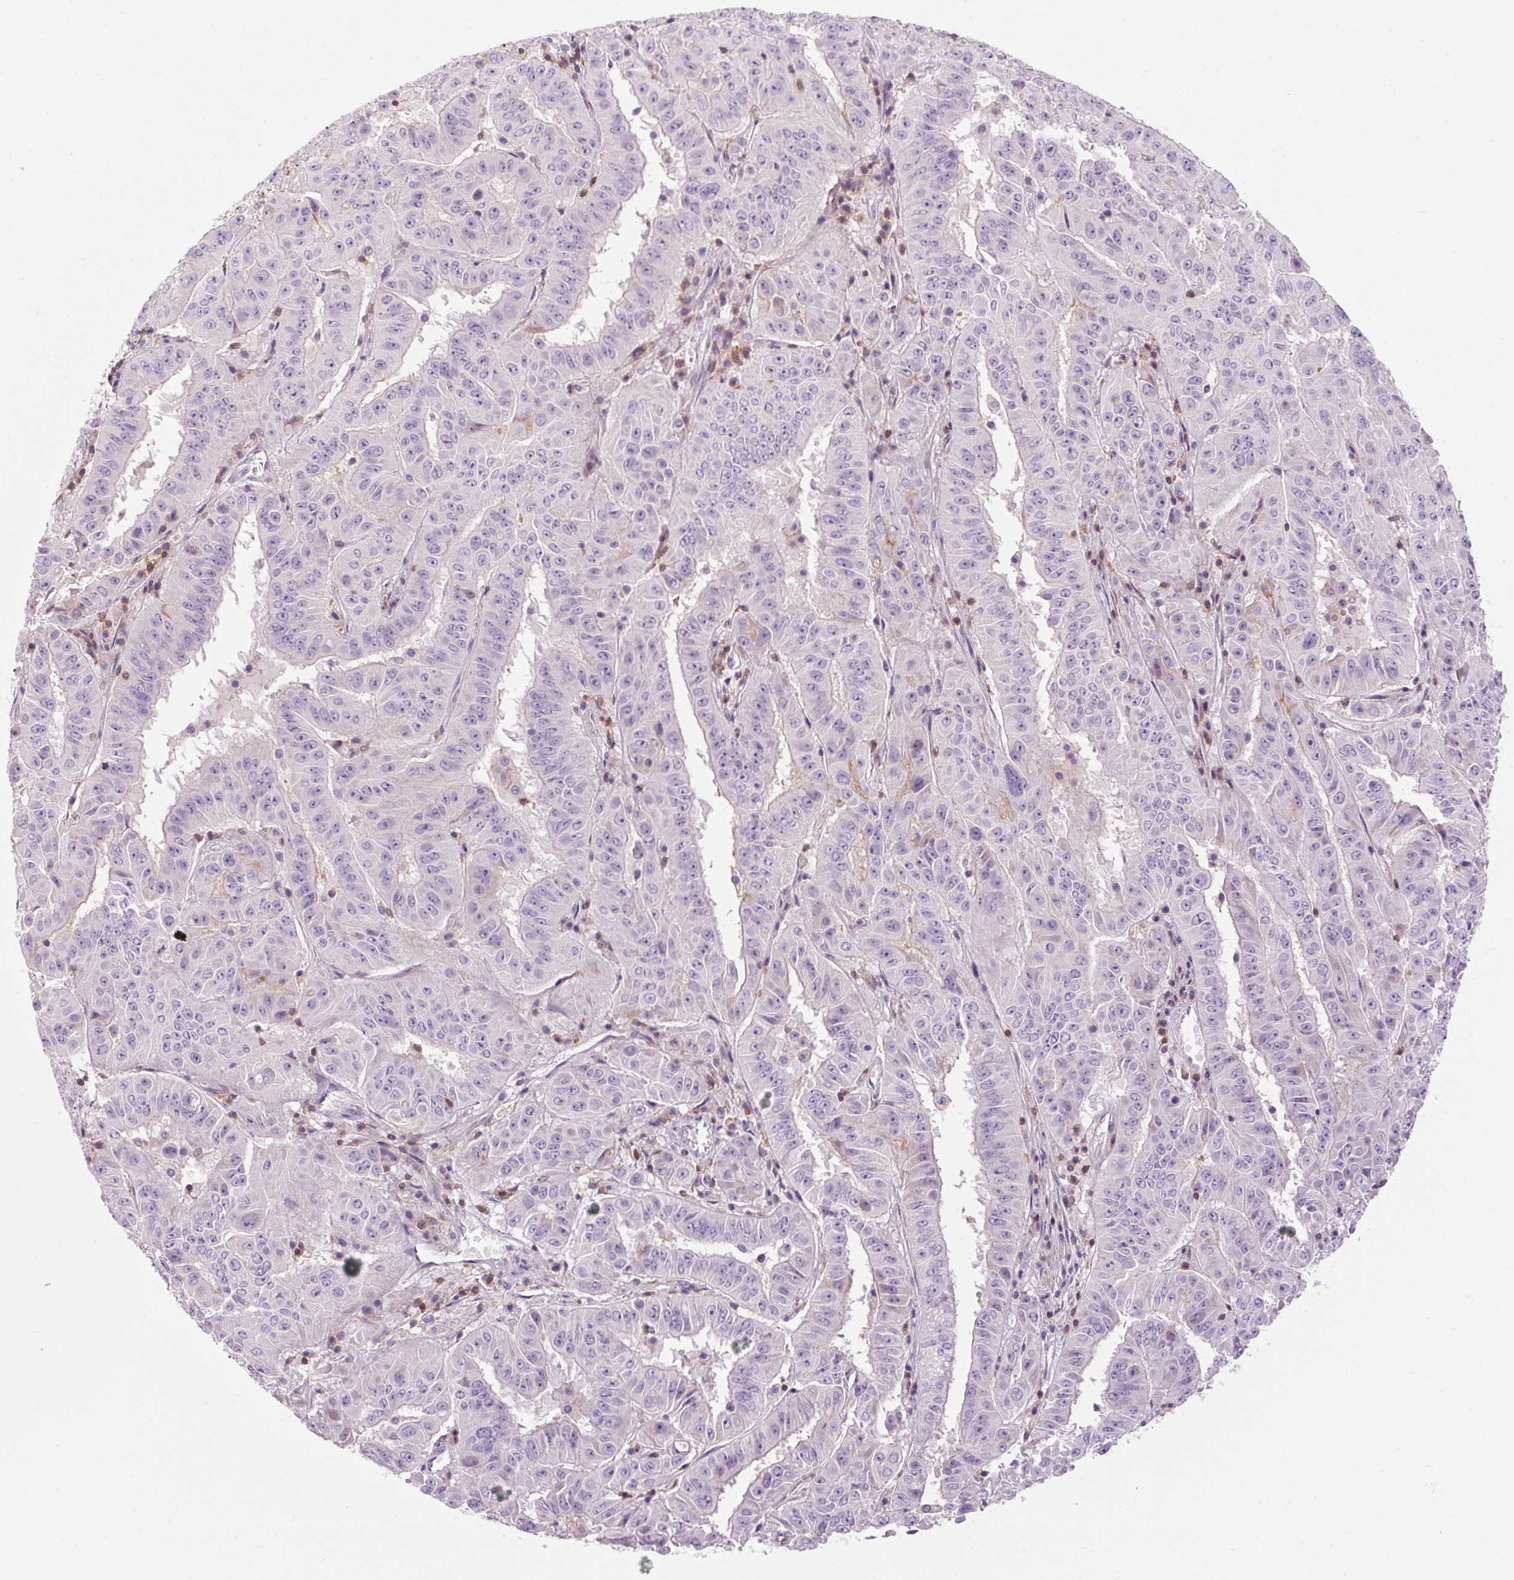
{"staining": {"intensity": "negative", "quantity": "none", "location": "none"}, "tissue": "pancreatic cancer", "cell_type": "Tumor cells", "image_type": "cancer", "snomed": [{"axis": "morphology", "description": "Adenocarcinoma, NOS"}, {"axis": "topography", "description": "Pancreas"}], "caption": "There is no significant staining in tumor cells of pancreatic adenocarcinoma.", "gene": "TIGD2", "patient": {"sex": "male", "age": 63}}